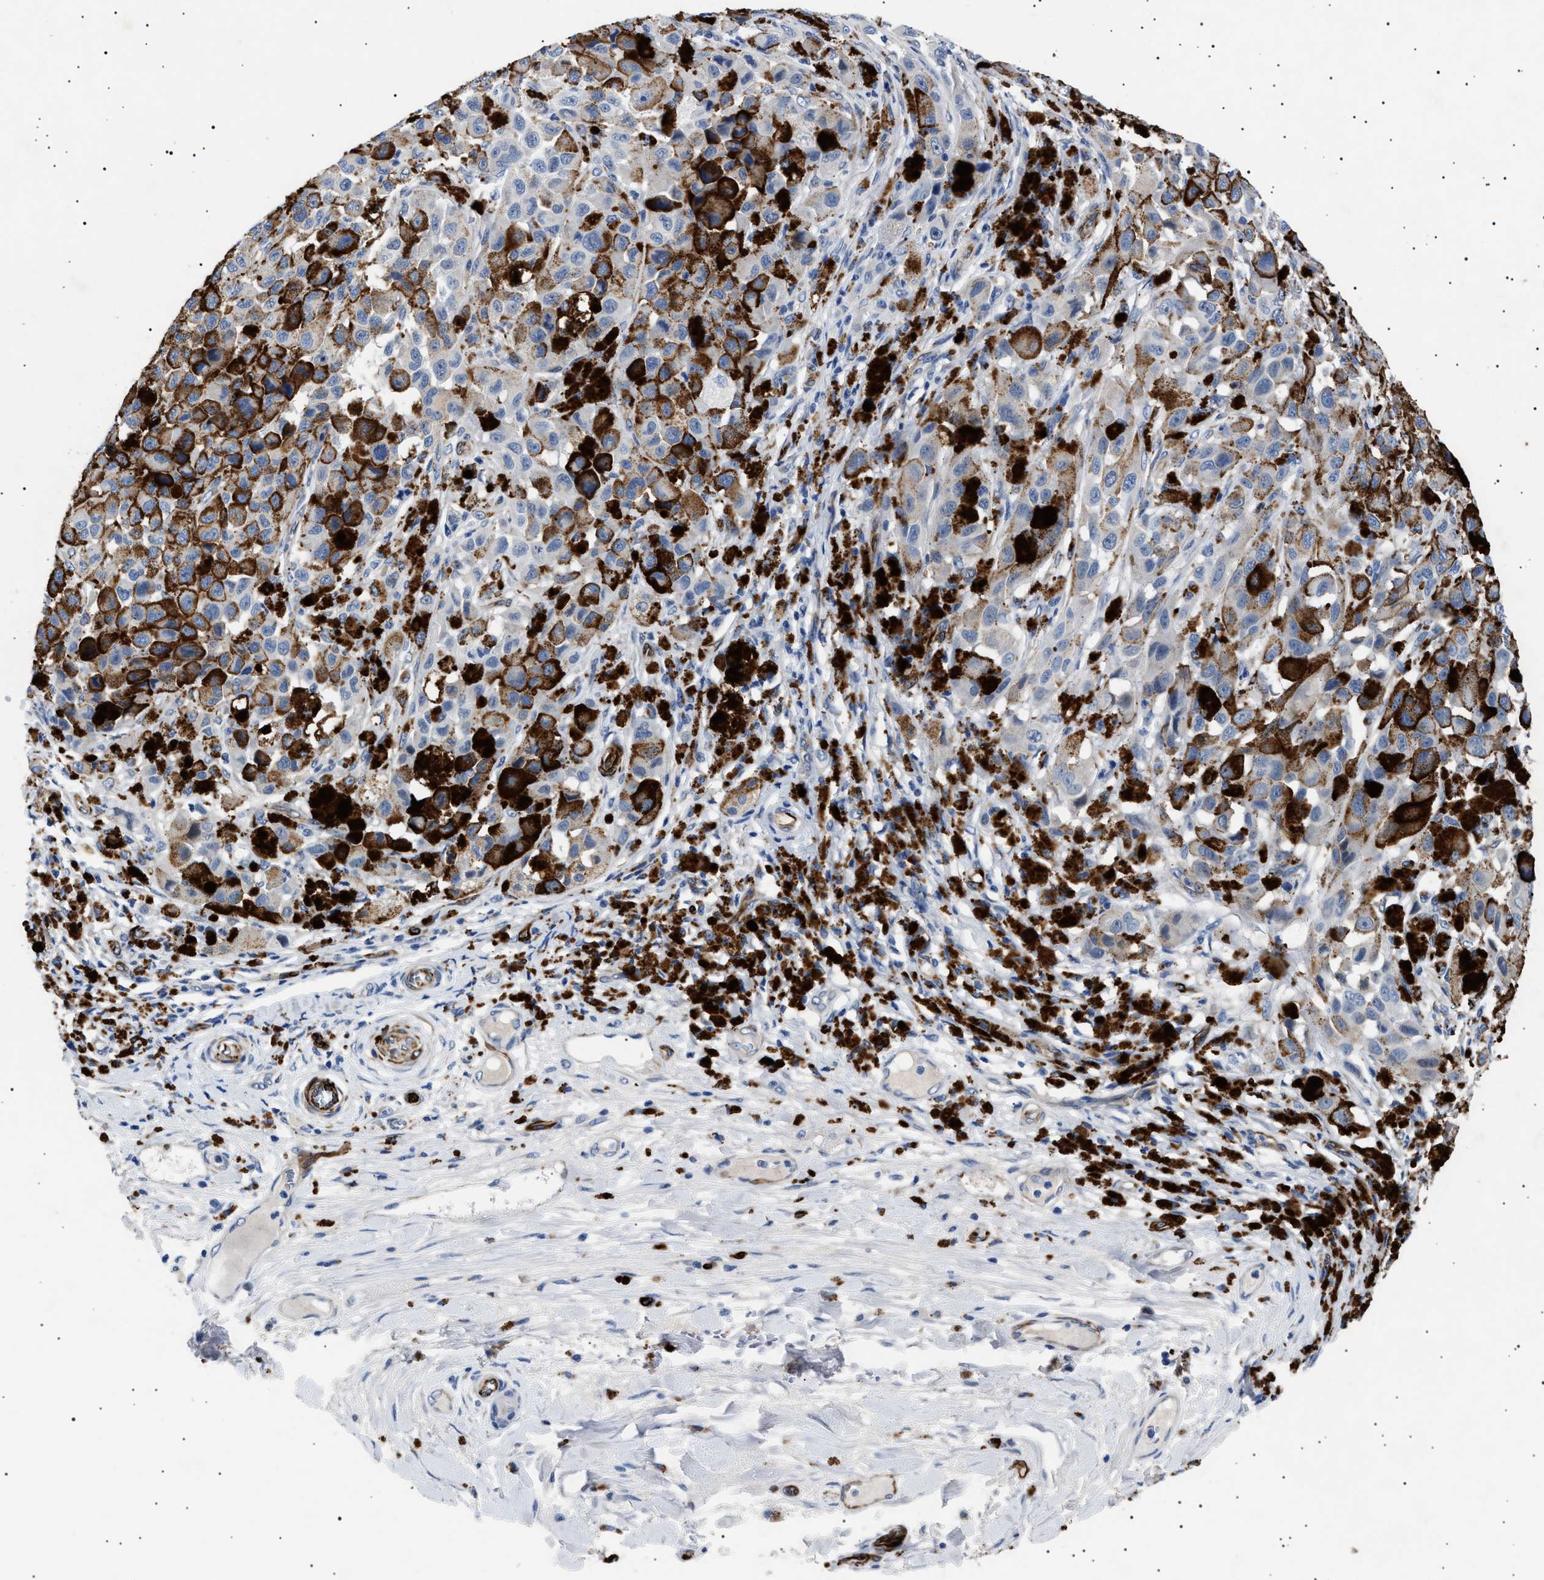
{"staining": {"intensity": "strong", "quantity": "25%-75%", "location": "cytoplasmic/membranous"}, "tissue": "melanoma", "cell_type": "Tumor cells", "image_type": "cancer", "snomed": [{"axis": "morphology", "description": "Malignant melanoma, NOS"}, {"axis": "topography", "description": "Skin"}], "caption": "Protein staining by IHC displays strong cytoplasmic/membranous expression in approximately 25%-75% of tumor cells in melanoma.", "gene": "OLFML2A", "patient": {"sex": "male", "age": 96}}